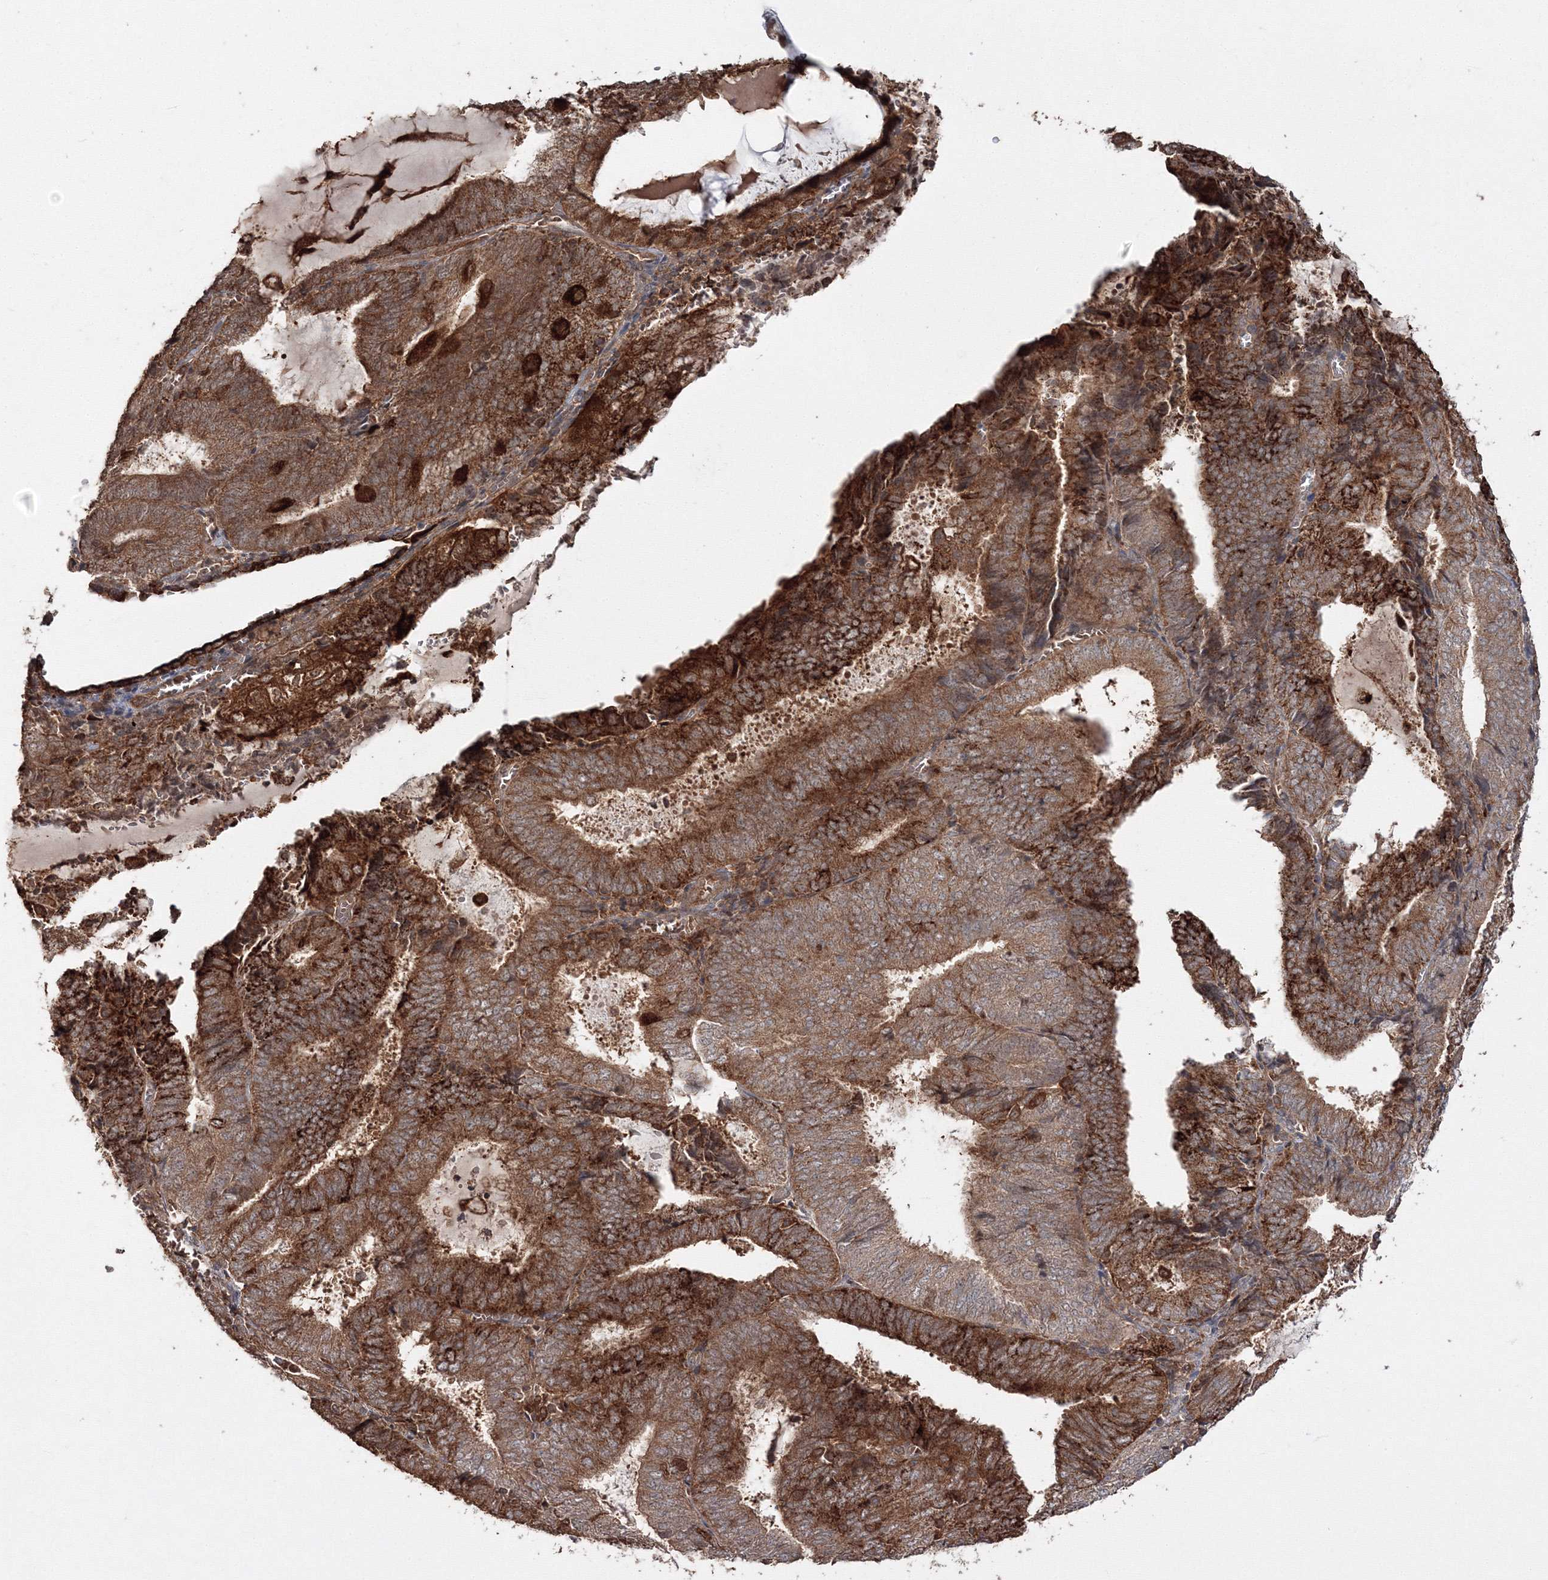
{"staining": {"intensity": "strong", "quantity": ">75%", "location": "cytoplasmic/membranous"}, "tissue": "endometrial cancer", "cell_type": "Tumor cells", "image_type": "cancer", "snomed": [{"axis": "morphology", "description": "Adenocarcinoma, NOS"}, {"axis": "topography", "description": "Endometrium"}], "caption": "Immunohistochemistry of endometrial cancer reveals high levels of strong cytoplasmic/membranous staining in approximately >75% of tumor cells.", "gene": "DDO", "patient": {"sex": "female", "age": 81}}